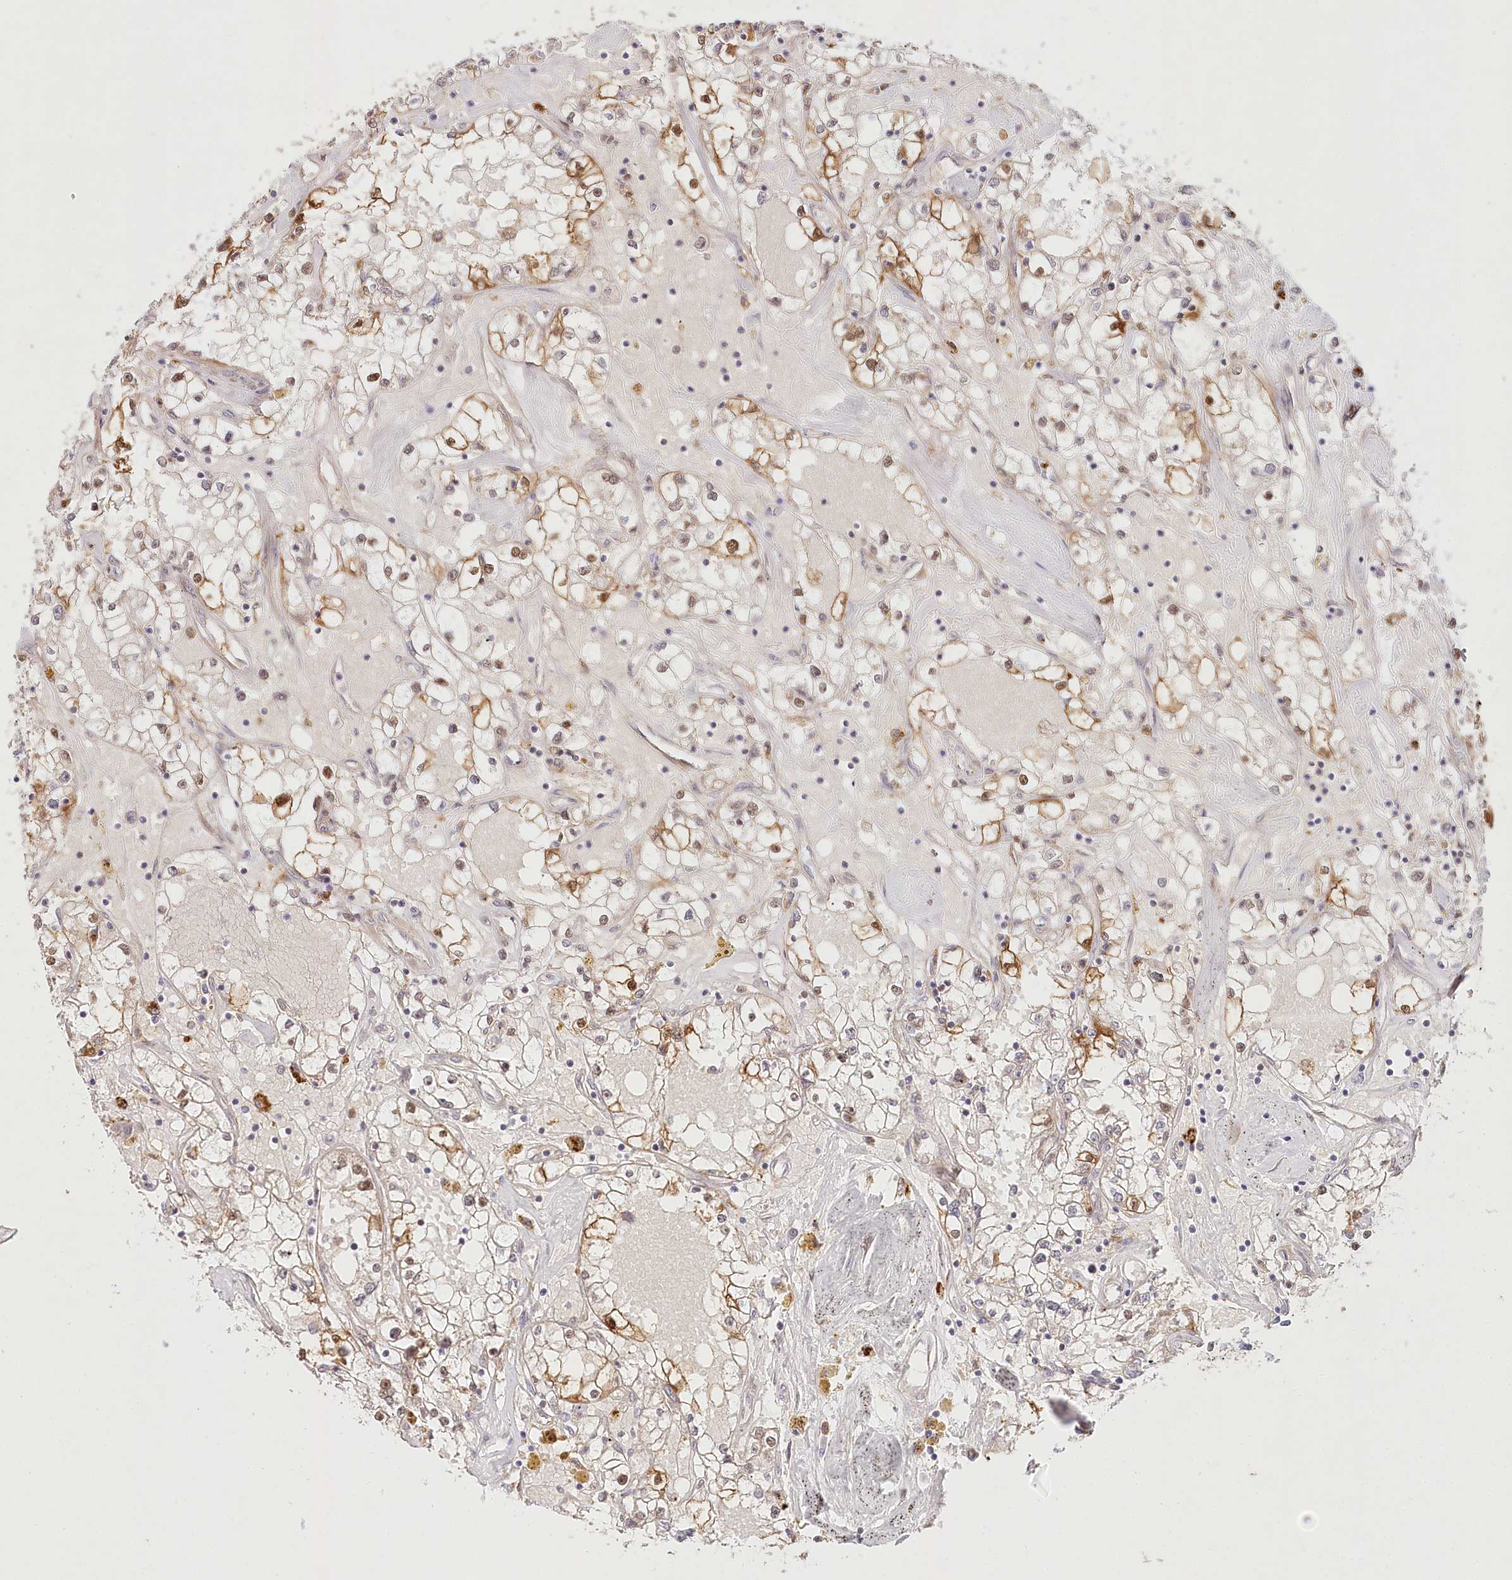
{"staining": {"intensity": "moderate", "quantity": "<25%", "location": "cytoplasmic/membranous"}, "tissue": "renal cancer", "cell_type": "Tumor cells", "image_type": "cancer", "snomed": [{"axis": "morphology", "description": "Adenocarcinoma, NOS"}, {"axis": "topography", "description": "Kidney"}], "caption": "High-magnification brightfield microscopy of renal adenocarcinoma stained with DAB (brown) and counterstained with hematoxylin (blue). tumor cells exhibit moderate cytoplasmic/membranous positivity is seen in about<25% of cells.", "gene": "INPP4B", "patient": {"sex": "male", "age": 56}}